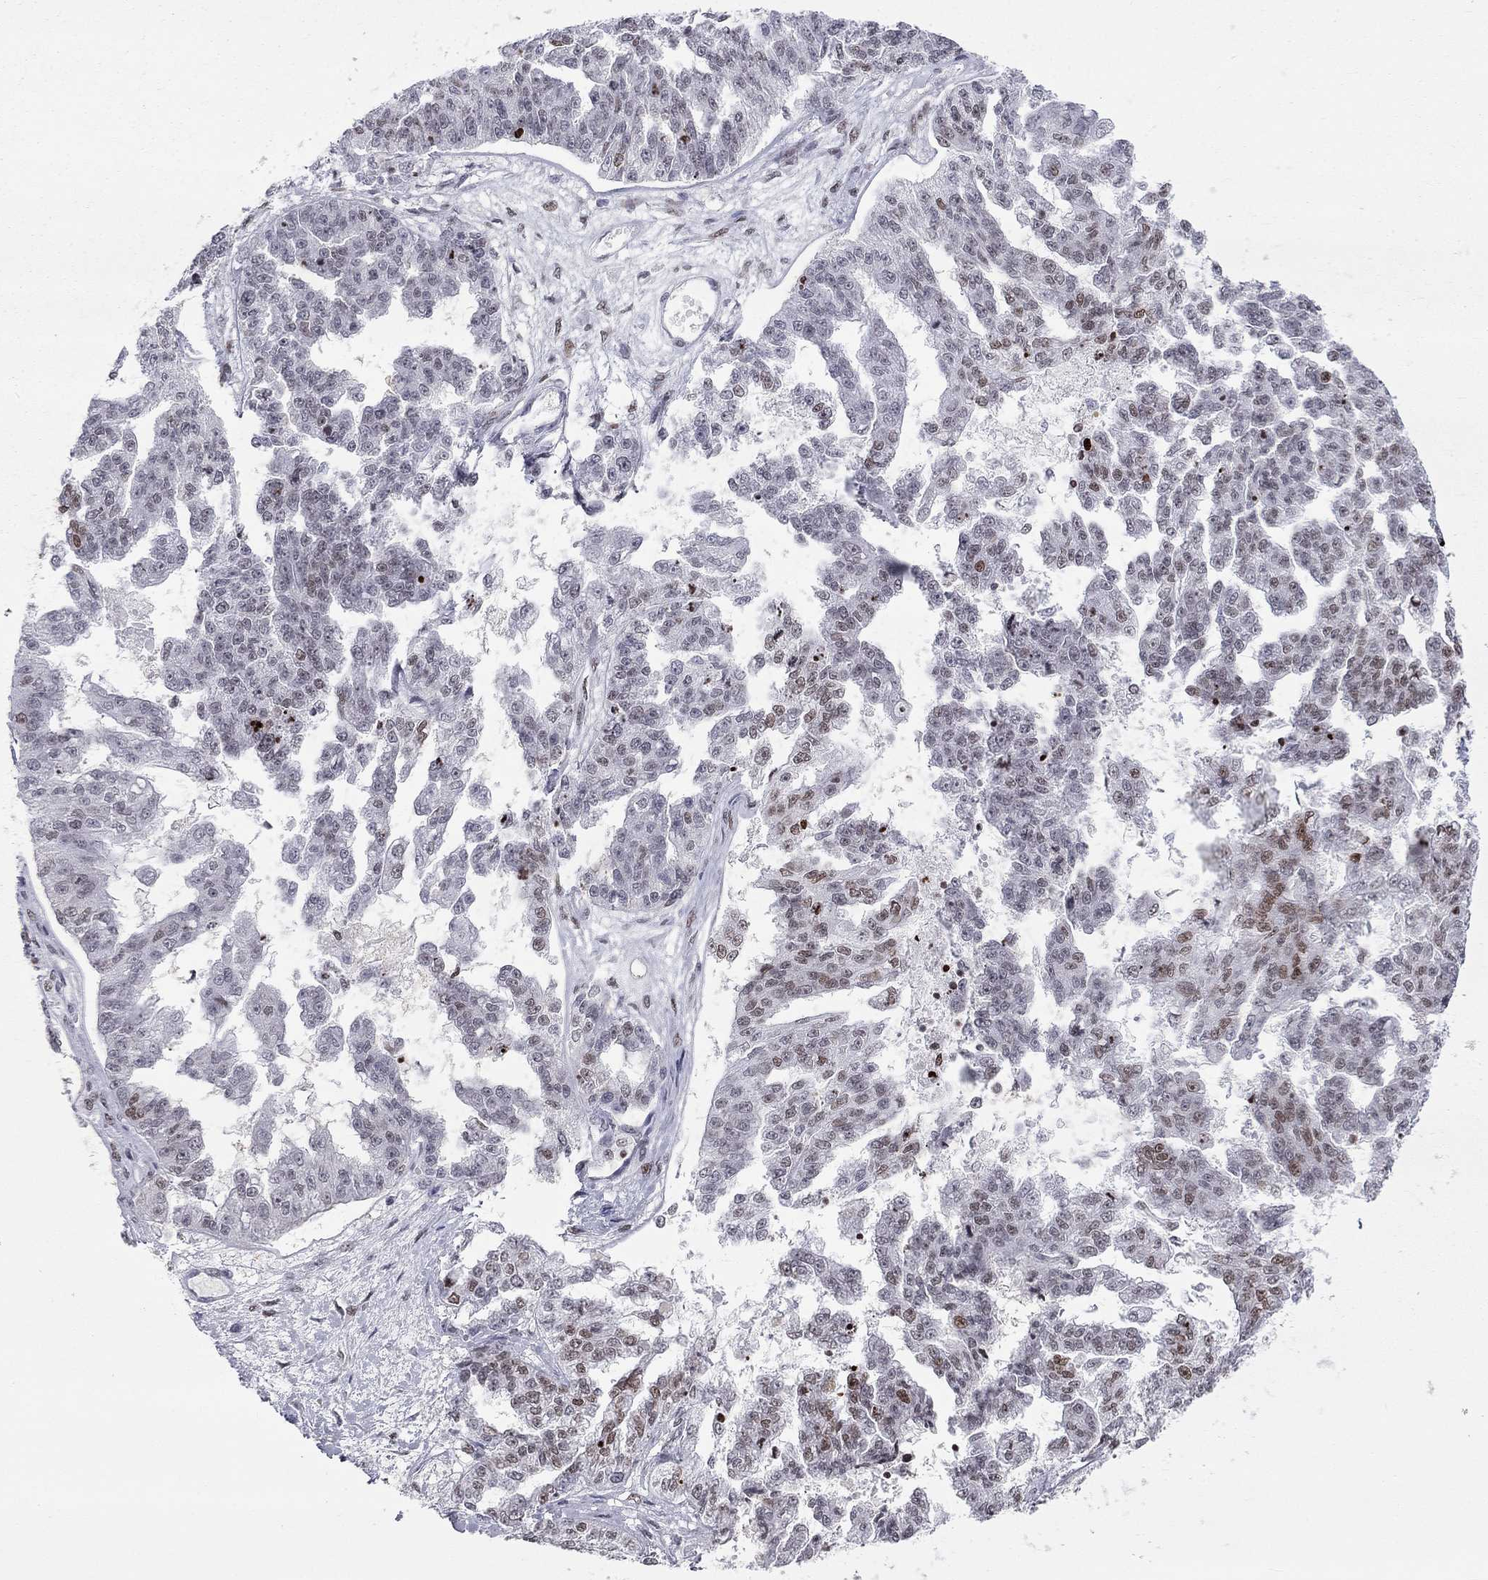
{"staining": {"intensity": "weak", "quantity": "25%-75%", "location": "nuclear"}, "tissue": "ovarian cancer", "cell_type": "Tumor cells", "image_type": "cancer", "snomed": [{"axis": "morphology", "description": "Cystadenocarcinoma, serous, NOS"}, {"axis": "topography", "description": "Ovary"}], "caption": "The histopathology image reveals a brown stain indicating the presence of a protein in the nuclear of tumor cells in serous cystadenocarcinoma (ovarian).", "gene": "H2AX", "patient": {"sex": "female", "age": 58}}